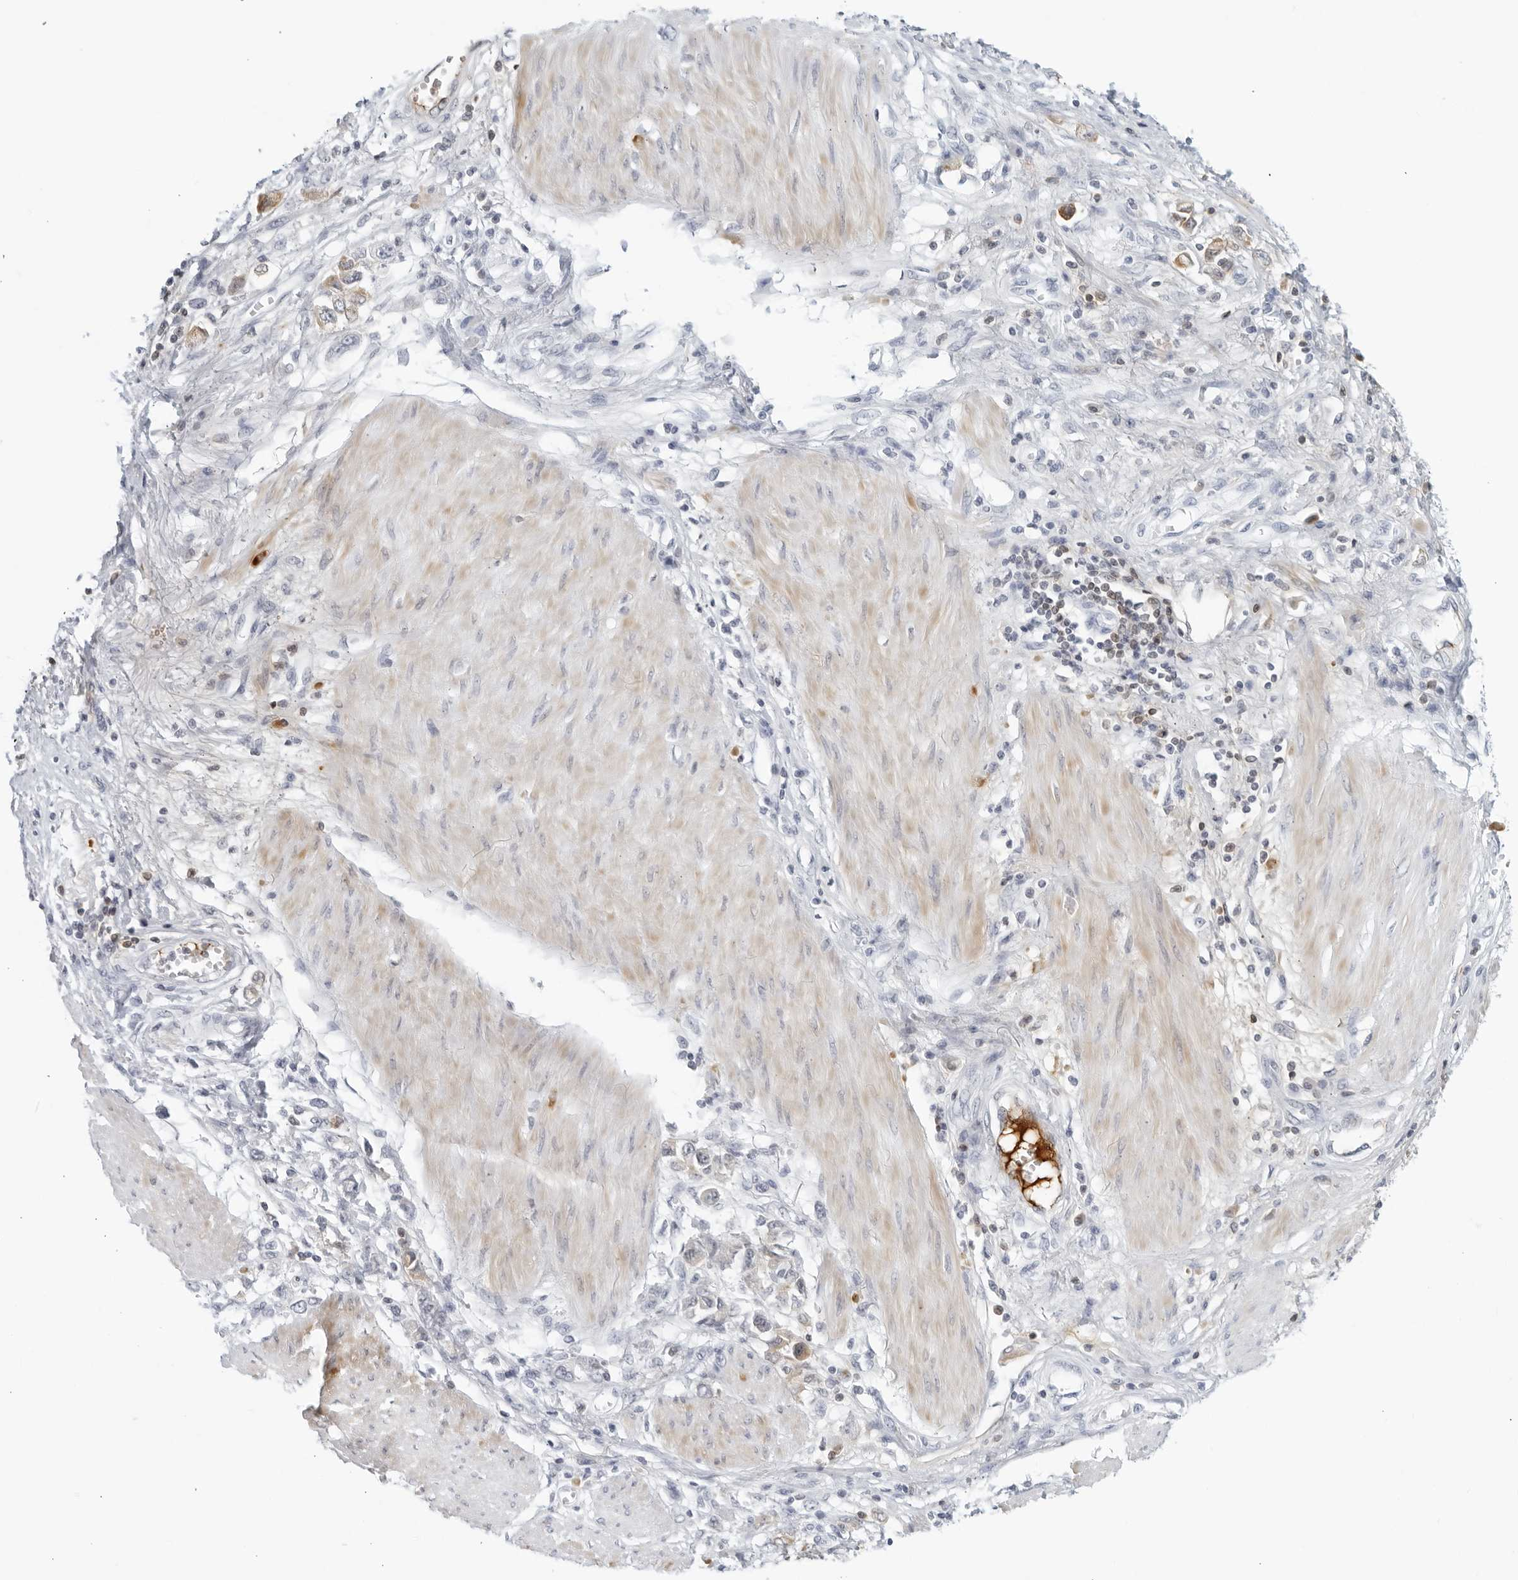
{"staining": {"intensity": "moderate", "quantity": "<25%", "location": "cytoplasmic/membranous"}, "tissue": "stomach cancer", "cell_type": "Tumor cells", "image_type": "cancer", "snomed": [{"axis": "morphology", "description": "Adenocarcinoma, NOS"}, {"axis": "topography", "description": "Stomach"}], "caption": "Protein staining of stomach cancer tissue demonstrates moderate cytoplasmic/membranous positivity in approximately <25% of tumor cells.", "gene": "FGG", "patient": {"sex": "female", "age": 76}}